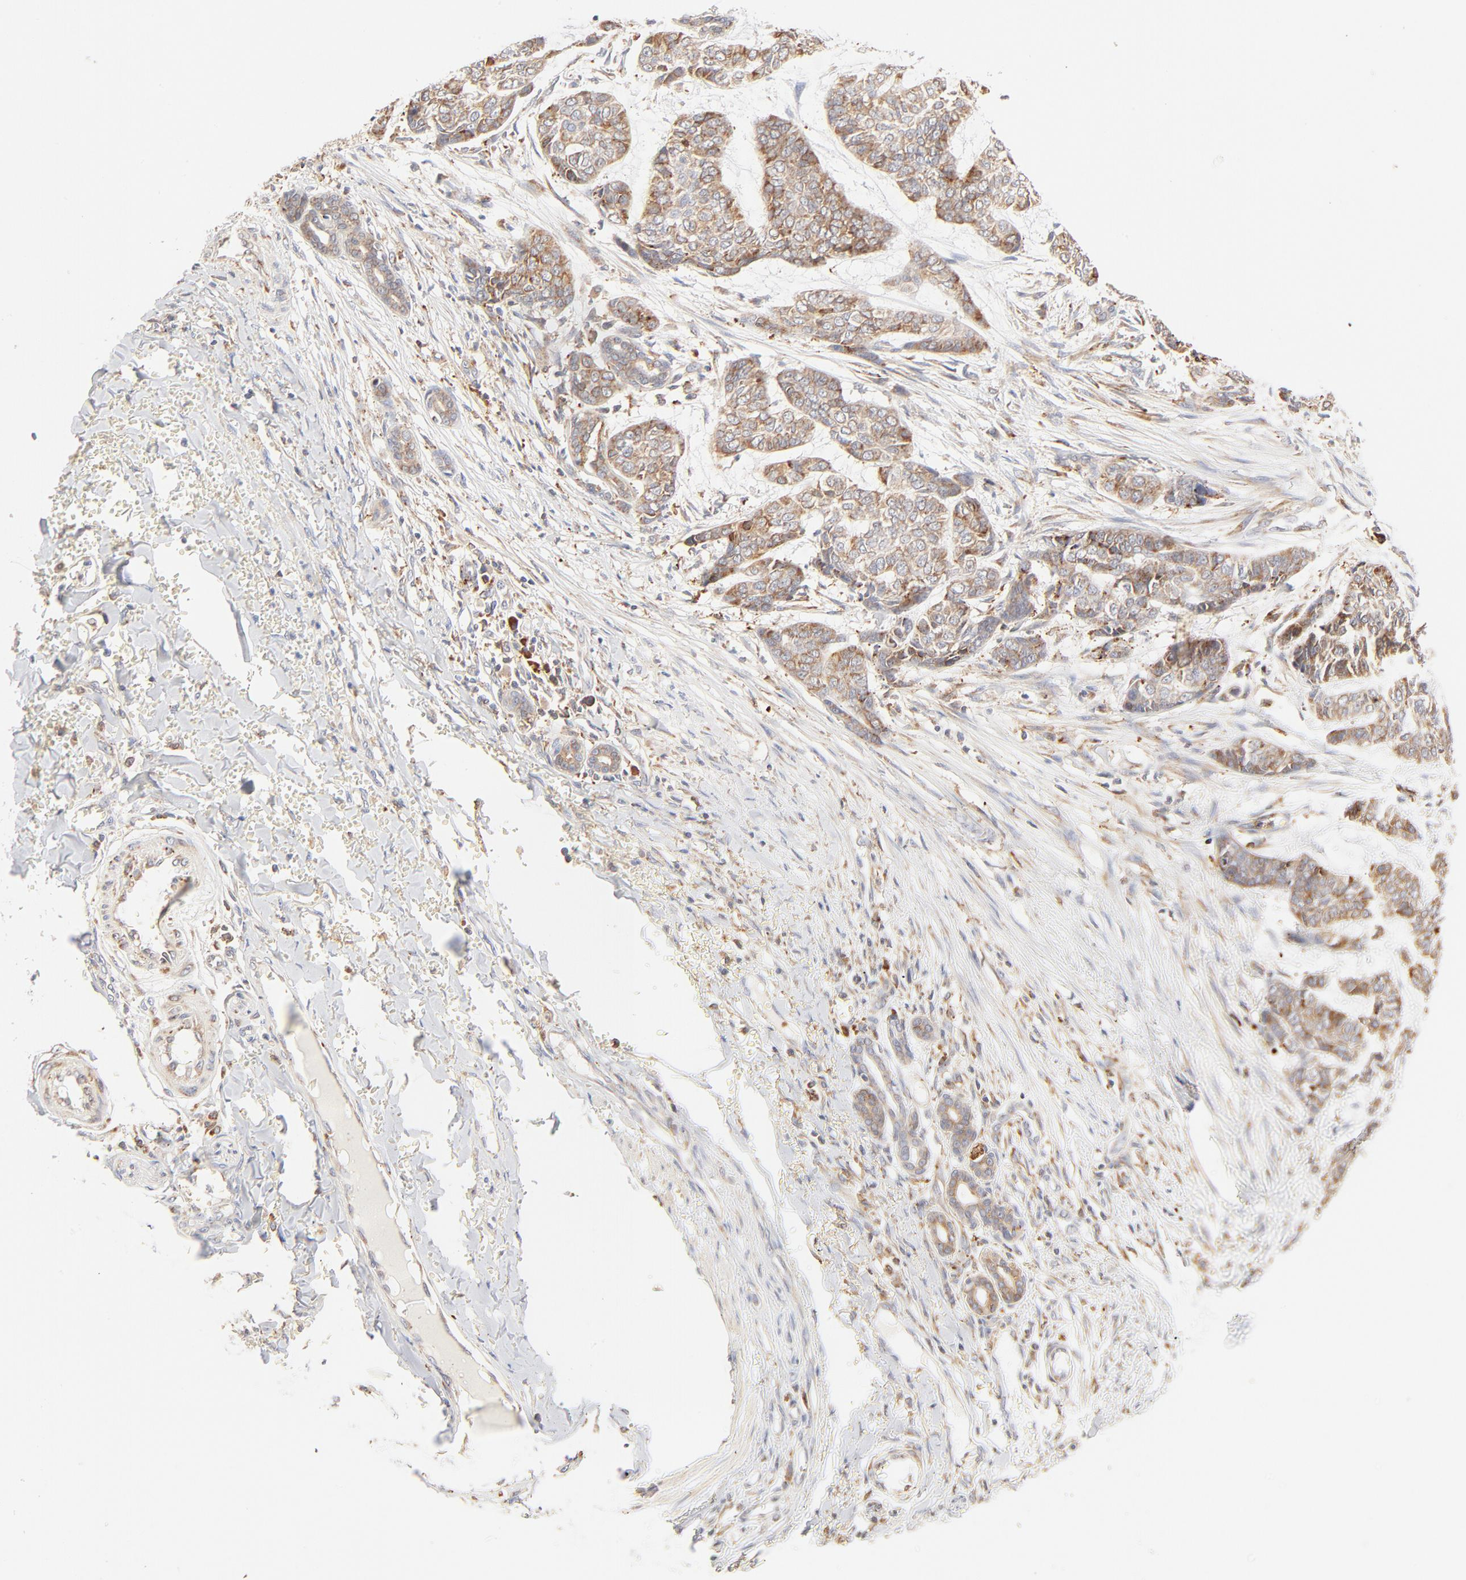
{"staining": {"intensity": "moderate", "quantity": ">75%", "location": "cytoplasmic/membranous"}, "tissue": "skin cancer", "cell_type": "Tumor cells", "image_type": "cancer", "snomed": [{"axis": "morphology", "description": "Basal cell carcinoma"}, {"axis": "topography", "description": "Skin"}], "caption": "Moderate cytoplasmic/membranous positivity is identified in about >75% of tumor cells in skin cancer (basal cell carcinoma). The staining was performed using DAB to visualize the protein expression in brown, while the nuclei were stained in blue with hematoxylin (Magnification: 20x).", "gene": "PARP12", "patient": {"sex": "female", "age": 64}}